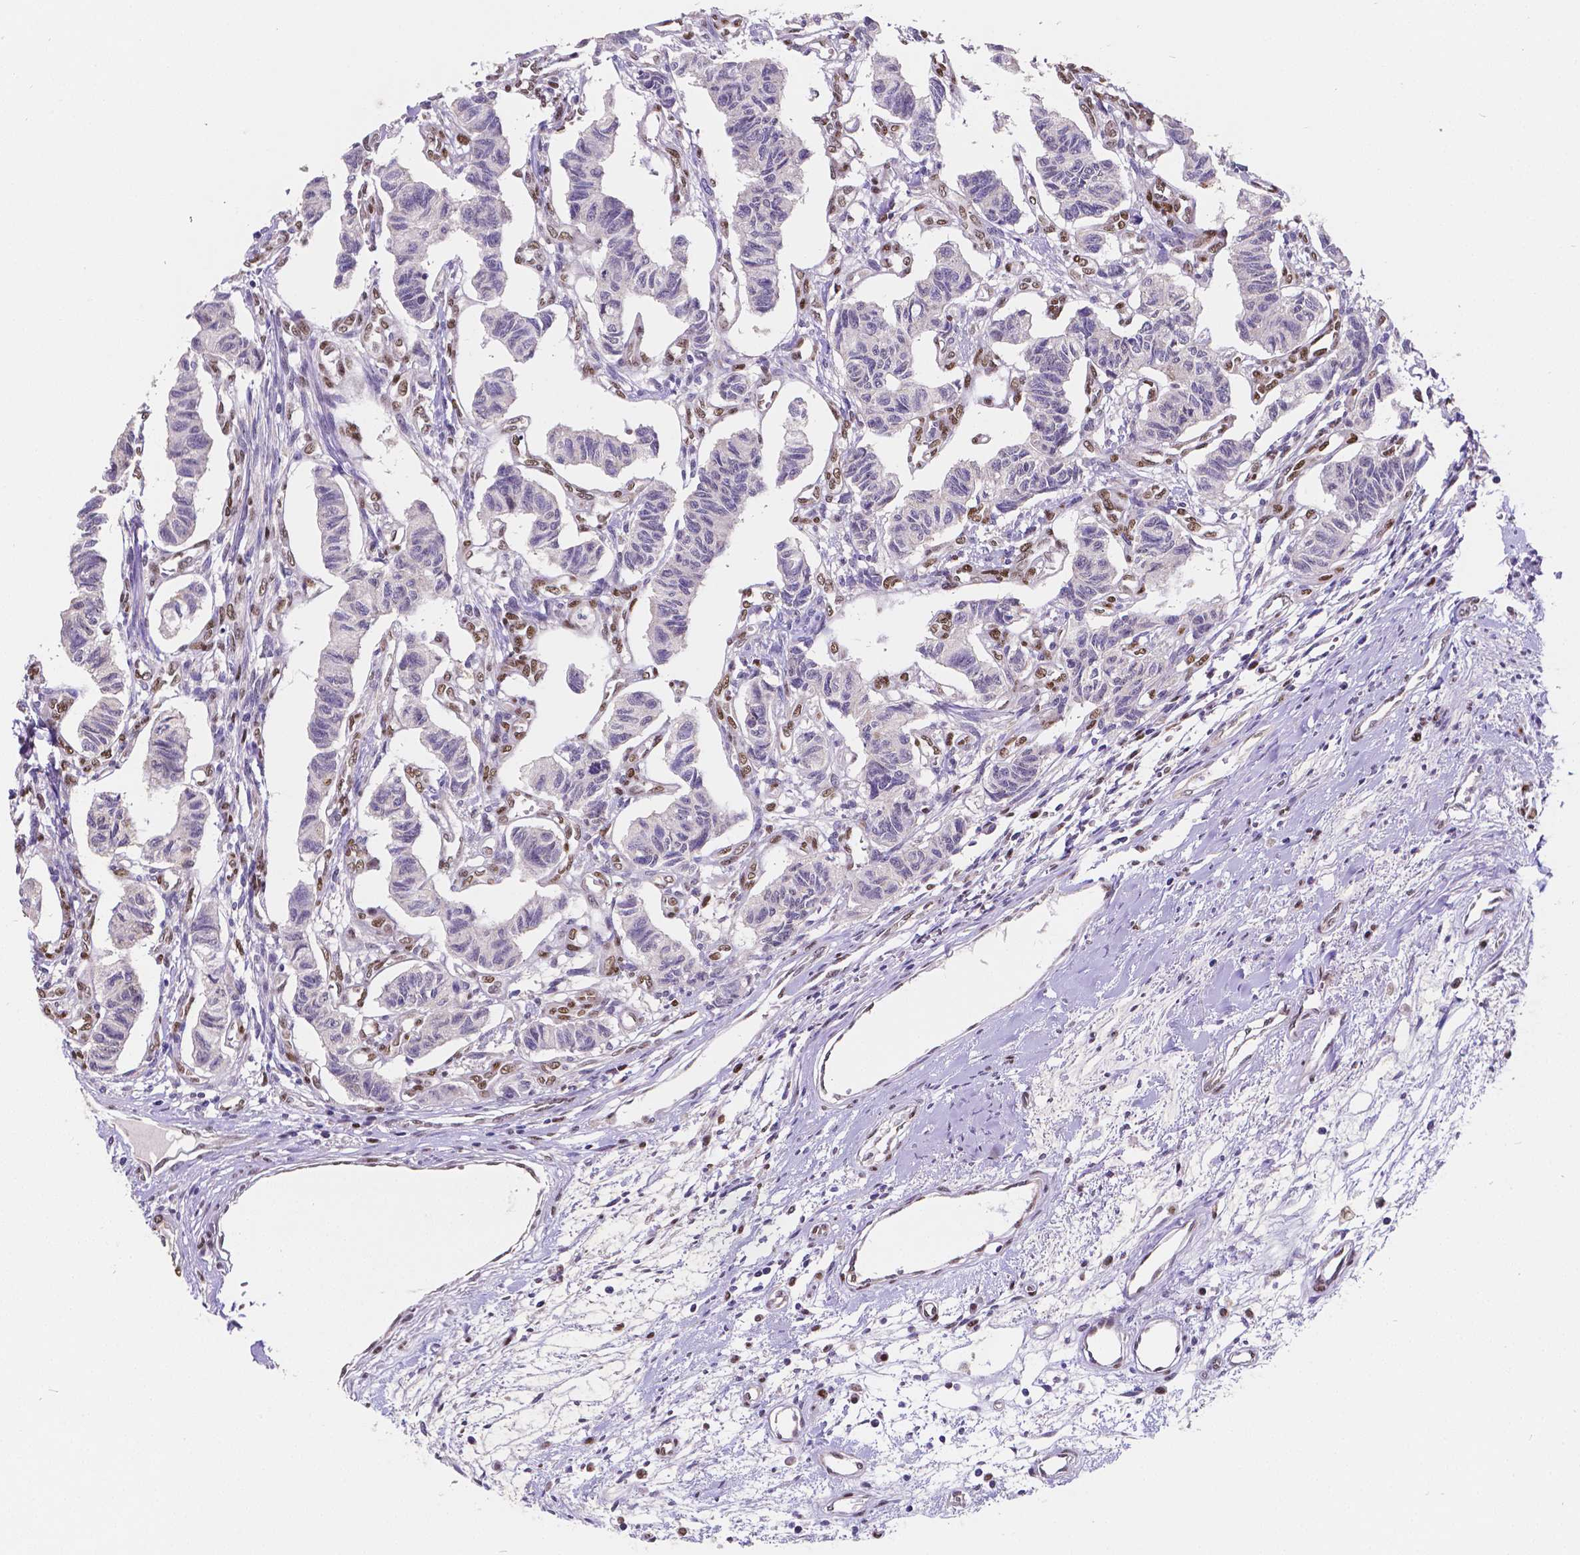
{"staining": {"intensity": "negative", "quantity": "none", "location": "none"}, "tissue": "carcinoid", "cell_type": "Tumor cells", "image_type": "cancer", "snomed": [{"axis": "morphology", "description": "Carcinoid, malignant, NOS"}, {"axis": "topography", "description": "Kidney"}], "caption": "Carcinoid was stained to show a protein in brown. There is no significant expression in tumor cells.", "gene": "MEF2C", "patient": {"sex": "female", "age": 41}}